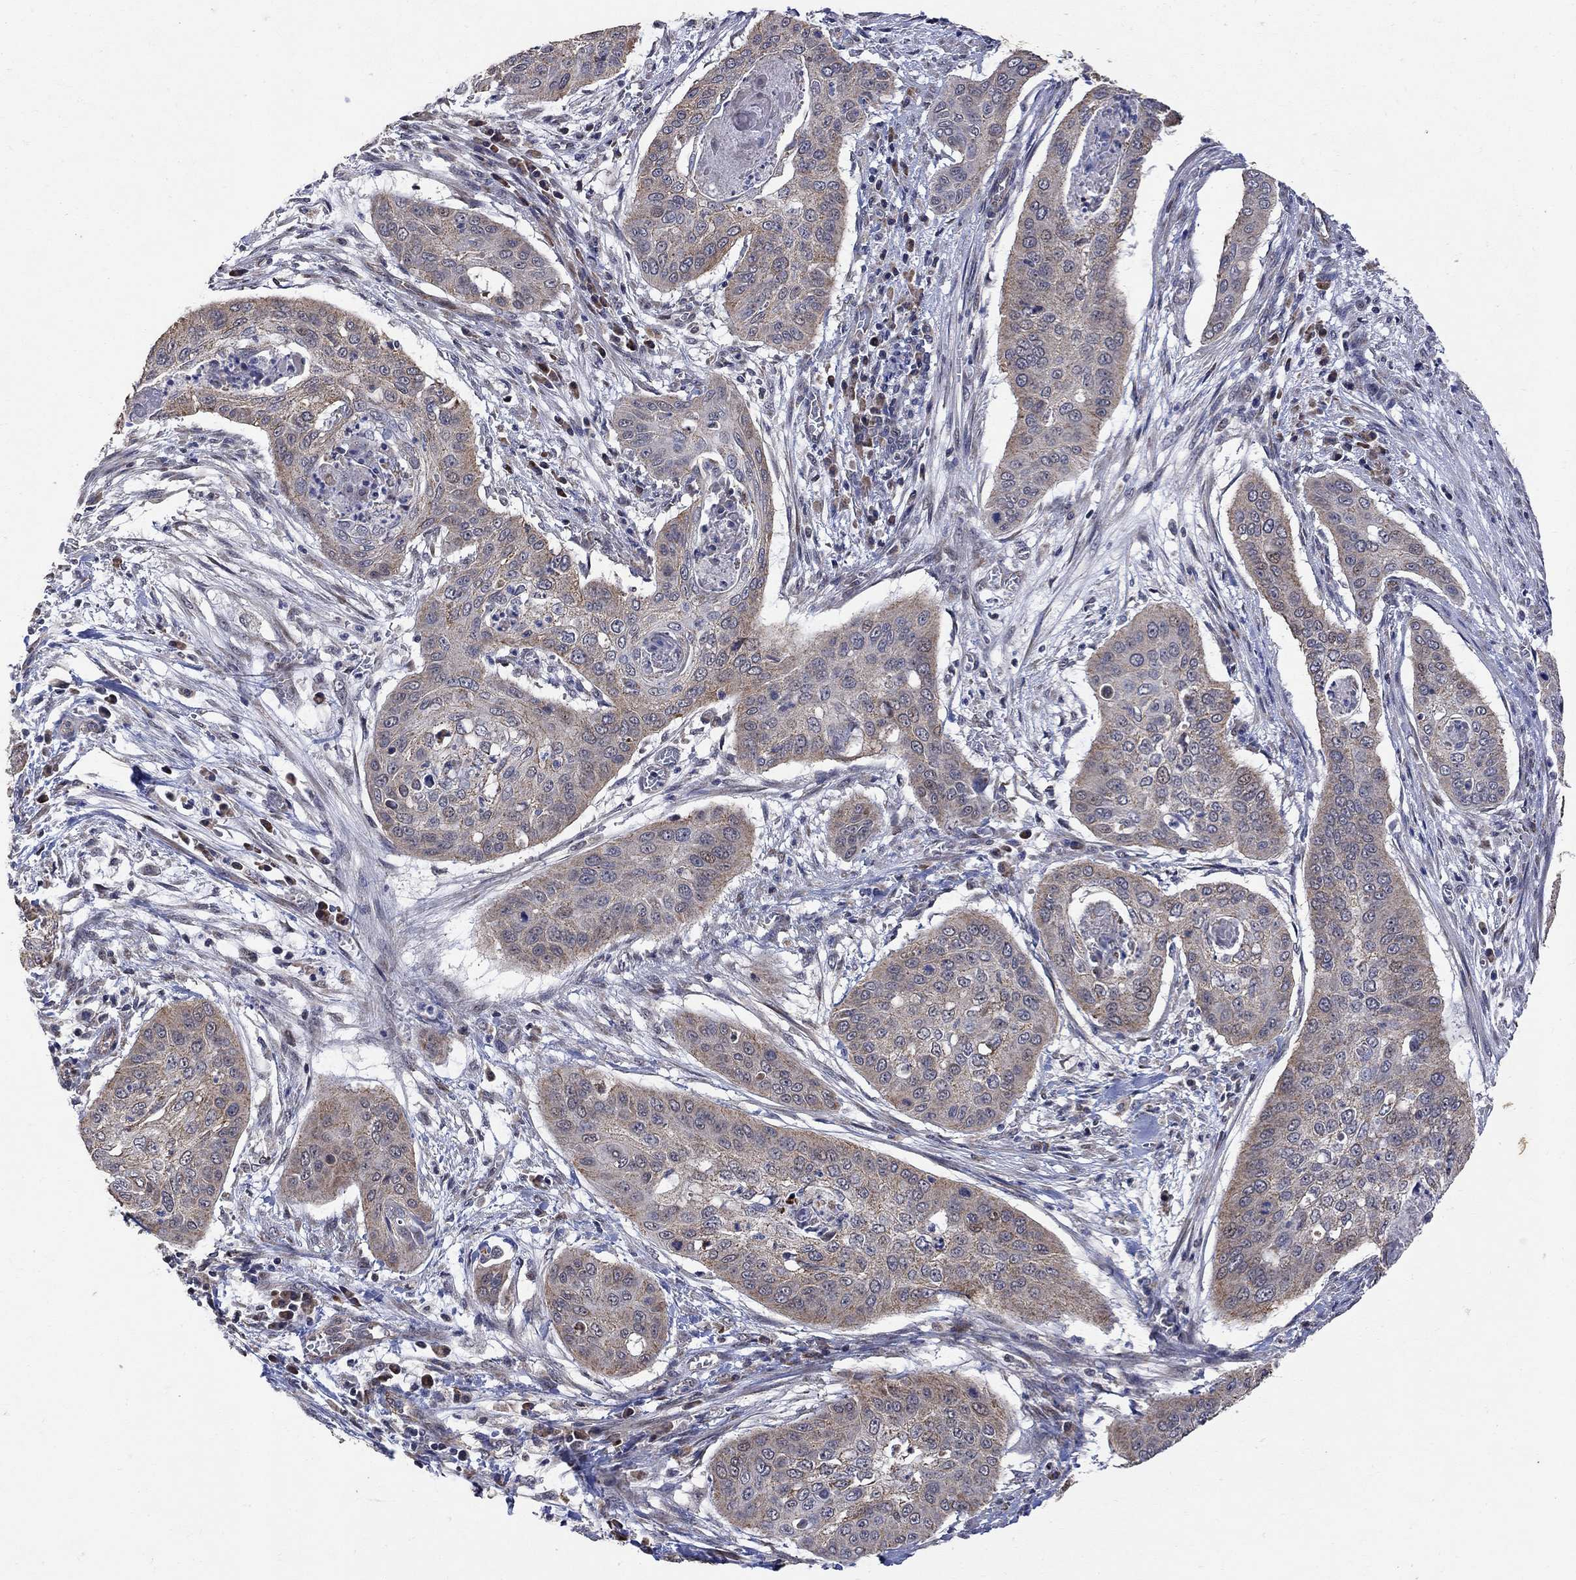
{"staining": {"intensity": "moderate", "quantity": "<25%", "location": "cytoplasmic/membranous"}, "tissue": "cervical cancer", "cell_type": "Tumor cells", "image_type": "cancer", "snomed": [{"axis": "morphology", "description": "Squamous cell carcinoma, NOS"}, {"axis": "topography", "description": "Cervix"}], "caption": "Immunohistochemistry image of neoplastic tissue: squamous cell carcinoma (cervical) stained using IHC demonstrates low levels of moderate protein expression localized specifically in the cytoplasmic/membranous of tumor cells, appearing as a cytoplasmic/membranous brown color.", "gene": "ANKRA2", "patient": {"sex": "female", "age": 39}}